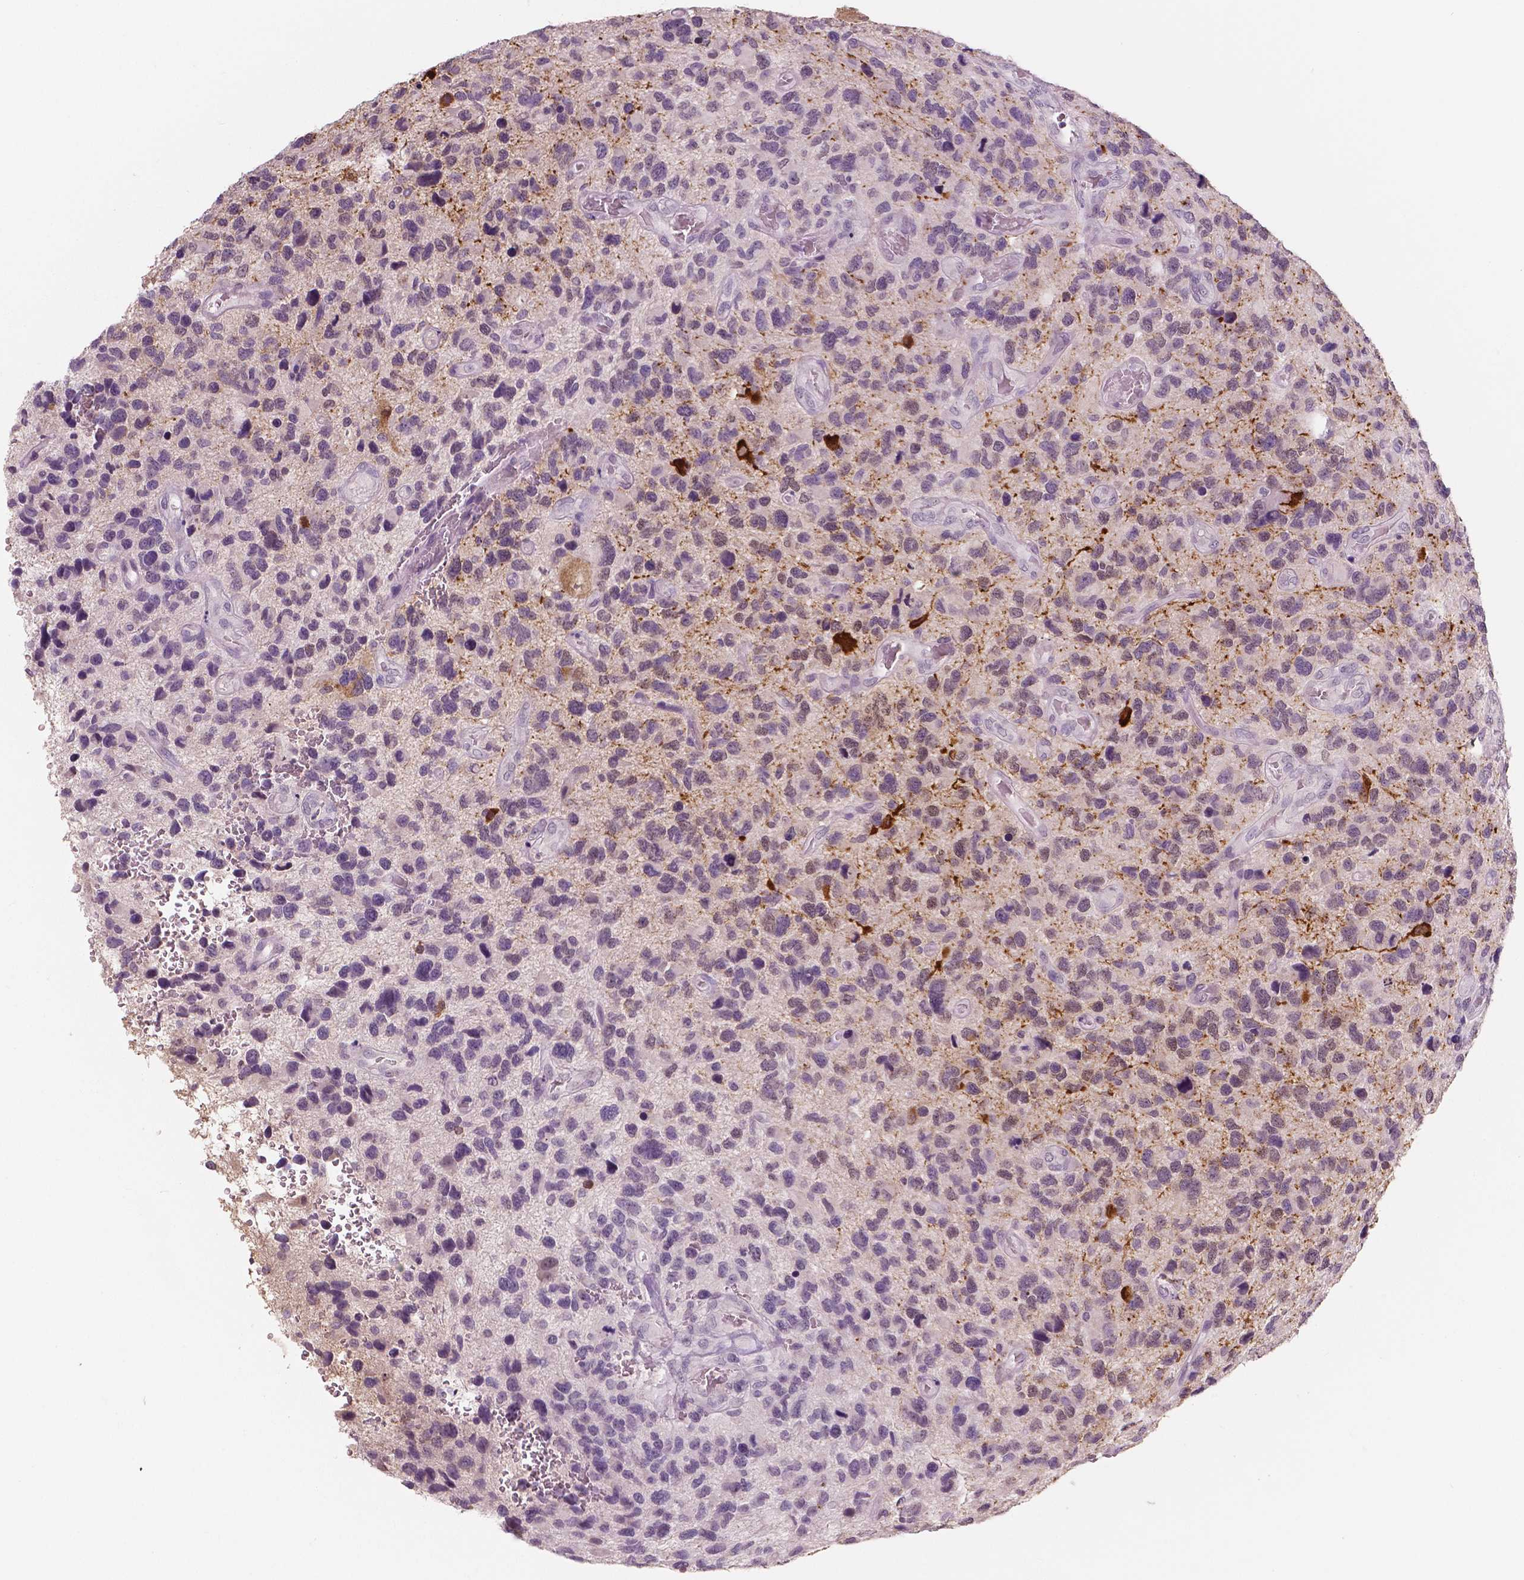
{"staining": {"intensity": "negative", "quantity": "none", "location": "none"}, "tissue": "glioma", "cell_type": "Tumor cells", "image_type": "cancer", "snomed": [{"axis": "morphology", "description": "Glioma, malignant, NOS"}, {"axis": "morphology", "description": "Glioma, malignant, High grade"}, {"axis": "topography", "description": "Brain"}], "caption": "There is no significant expression in tumor cells of glioma.", "gene": "NECAB1", "patient": {"sex": "female", "age": 71}}